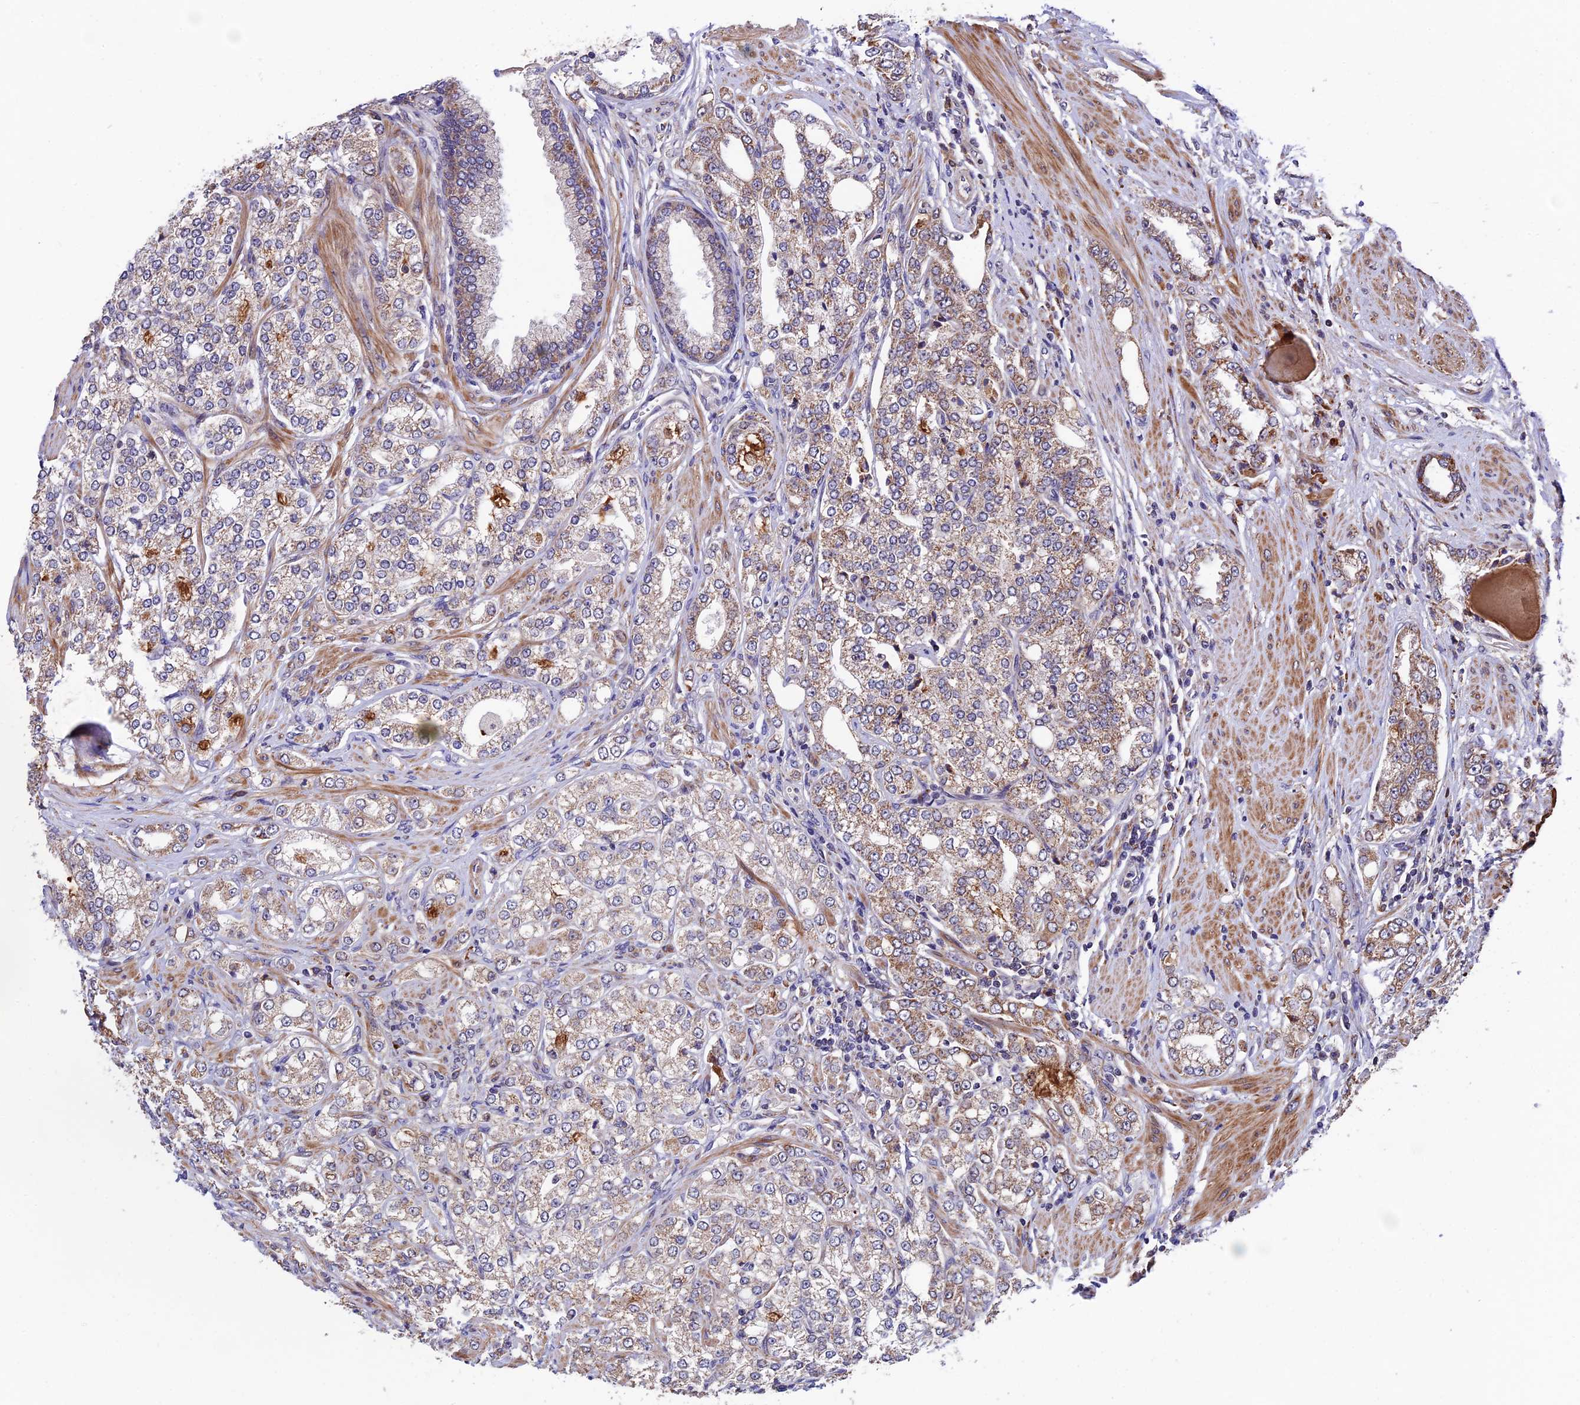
{"staining": {"intensity": "weak", "quantity": "25%-75%", "location": "cytoplasmic/membranous"}, "tissue": "prostate cancer", "cell_type": "Tumor cells", "image_type": "cancer", "snomed": [{"axis": "morphology", "description": "Adenocarcinoma, High grade"}, {"axis": "topography", "description": "Prostate"}], "caption": "IHC of human adenocarcinoma (high-grade) (prostate) reveals low levels of weak cytoplasmic/membranous positivity in approximately 25%-75% of tumor cells.", "gene": "RNF17", "patient": {"sex": "male", "age": 64}}